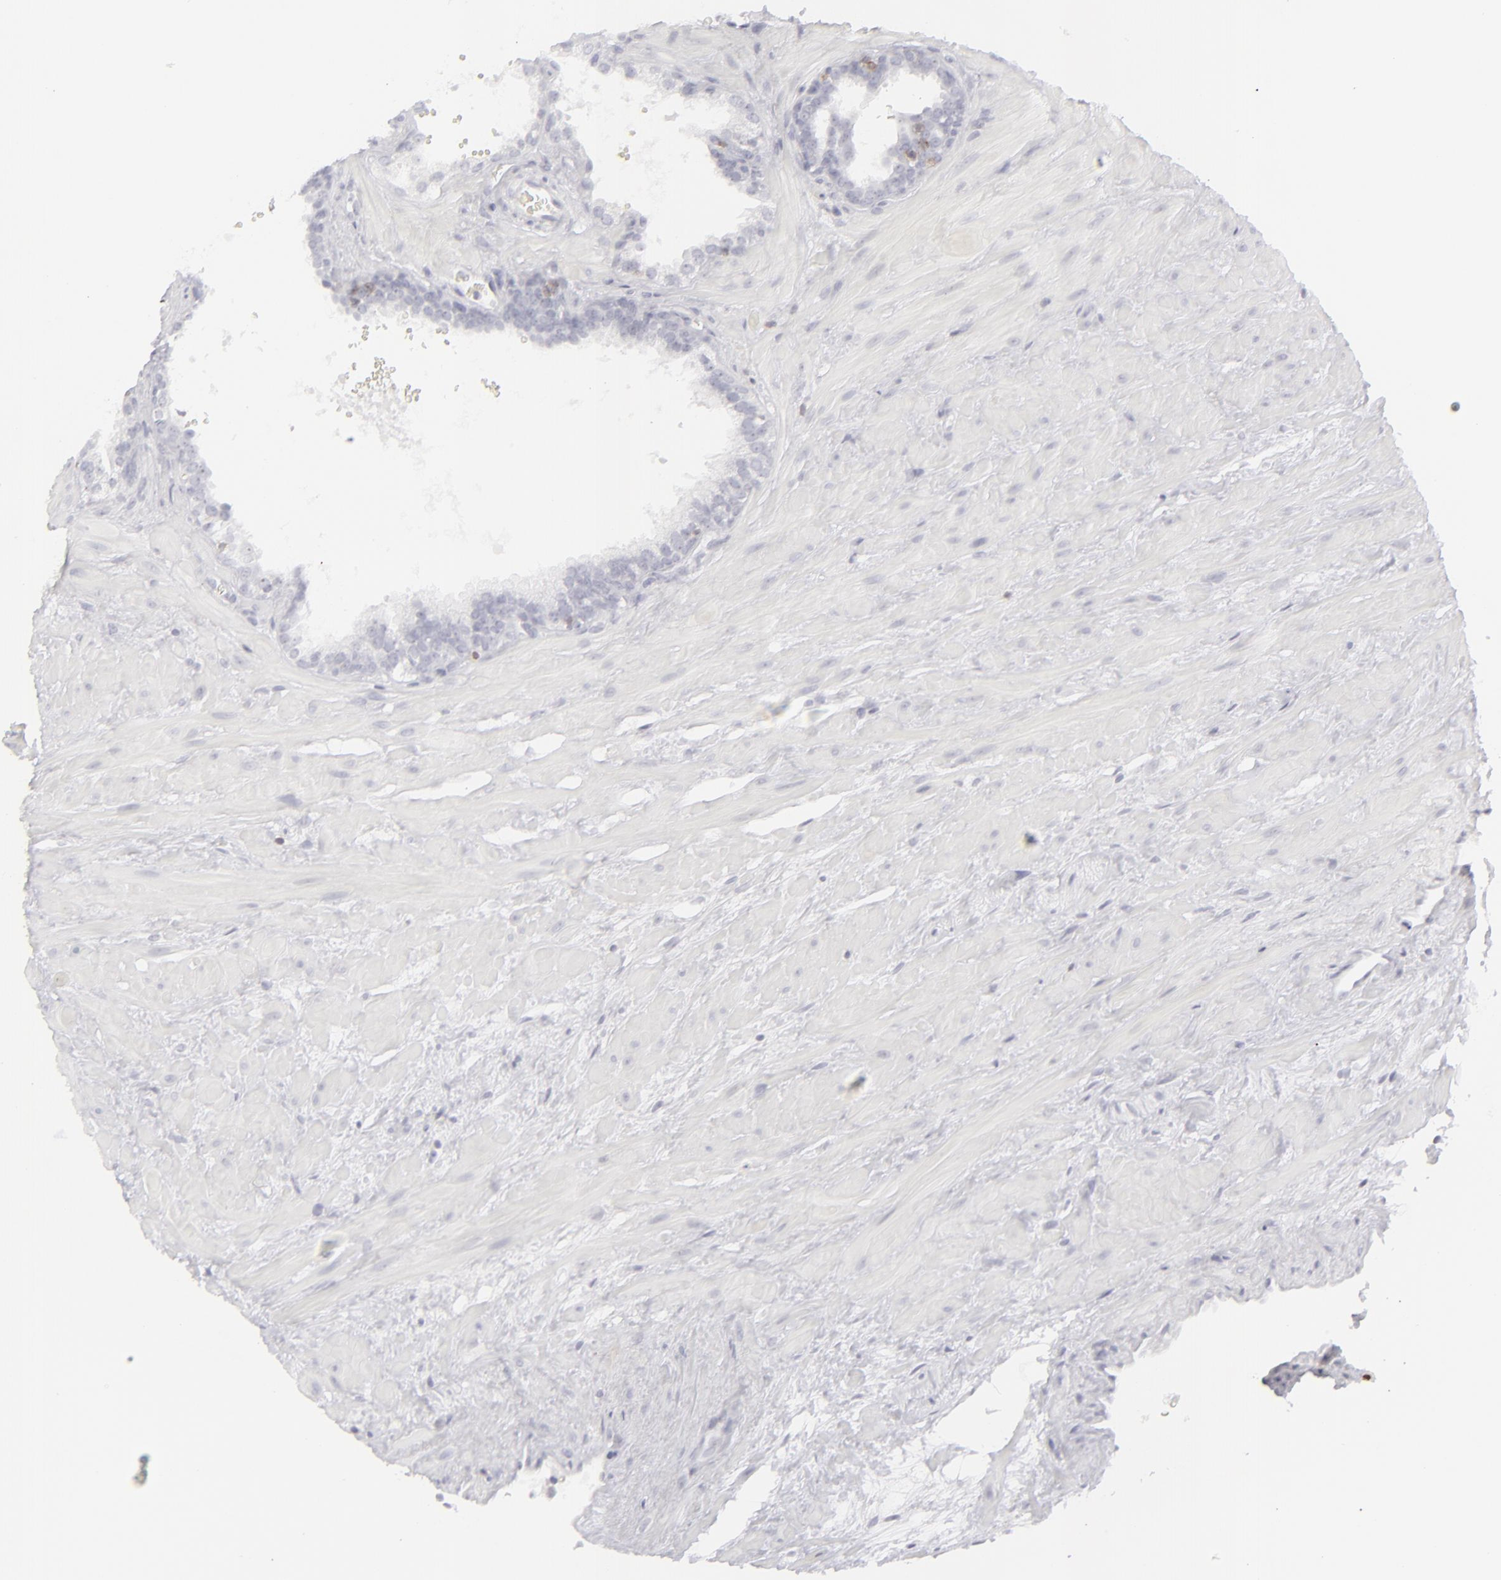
{"staining": {"intensity": "negative", "quantity": "none", "location": "none"}, "tissue": "prostate cancer", "cell_type": "Tumor cells", "image_type": "cancer", "snomed": [{"axis": "morphology", "description": "Adenocarcinoma, Low grade"}, {"axis": "topography", "description": "Prostate"}], "caption": "The micrograph exhibits no staining of tumor cells in prostate cancer (low-grade adenocarcinoma). (Stains: DAB immunohistochemistry with hematoxylin counter stain, Microscopy: brightfield microscopy at high magnification).", "gene": "CD7", "patient": {"sex": "male", "age": 57}}